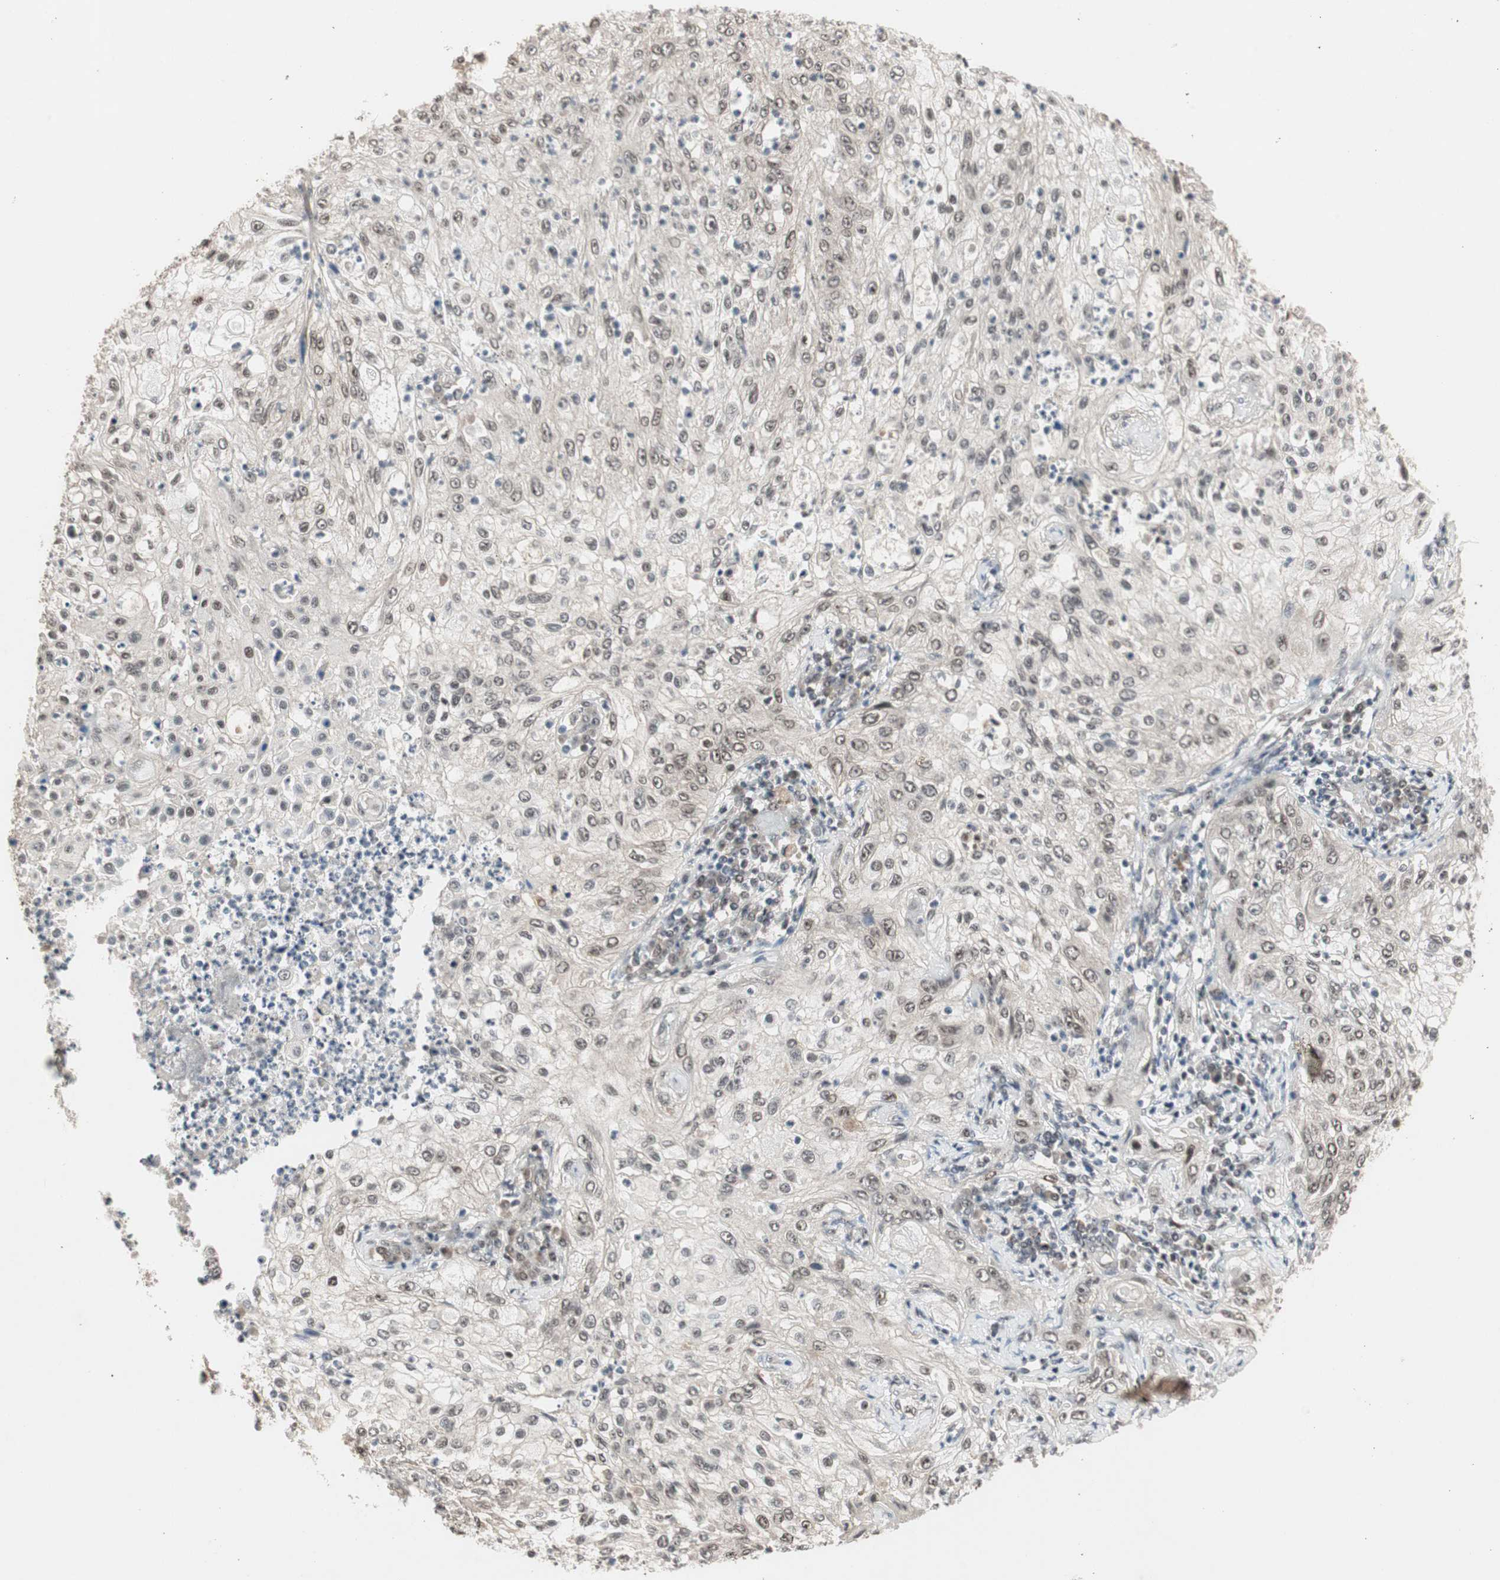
{"staining": {"intensity": "weak", "quantity": ">75%", "location": "cytoplasmic/membranous,nuclear"}, "tissue": "lung cancer", "cell_type": "Tumor cells", "image_type": "cancer", "snomed": [{"axis": "morphology", "description": "Inflammation, NOS"}, {"axis": "morphology", "description": "Squamous cell carcinoma, NOS"}, {"axis": "topography", "description": "Lymph node"}, {"axis": "topography", "description": "Soft tissue"}, {"axis": "topography", "description": "Lung"}], "caption": "There is low levels of weak cytoplasmic/membranous and nuclear staining in tumor cells of lung squamous cell carcinoma, as demonstrated by immunohistochemical staining (brown color).", "gene": "CSNK2B", "patient": {"sex": "male", "age": 66}}